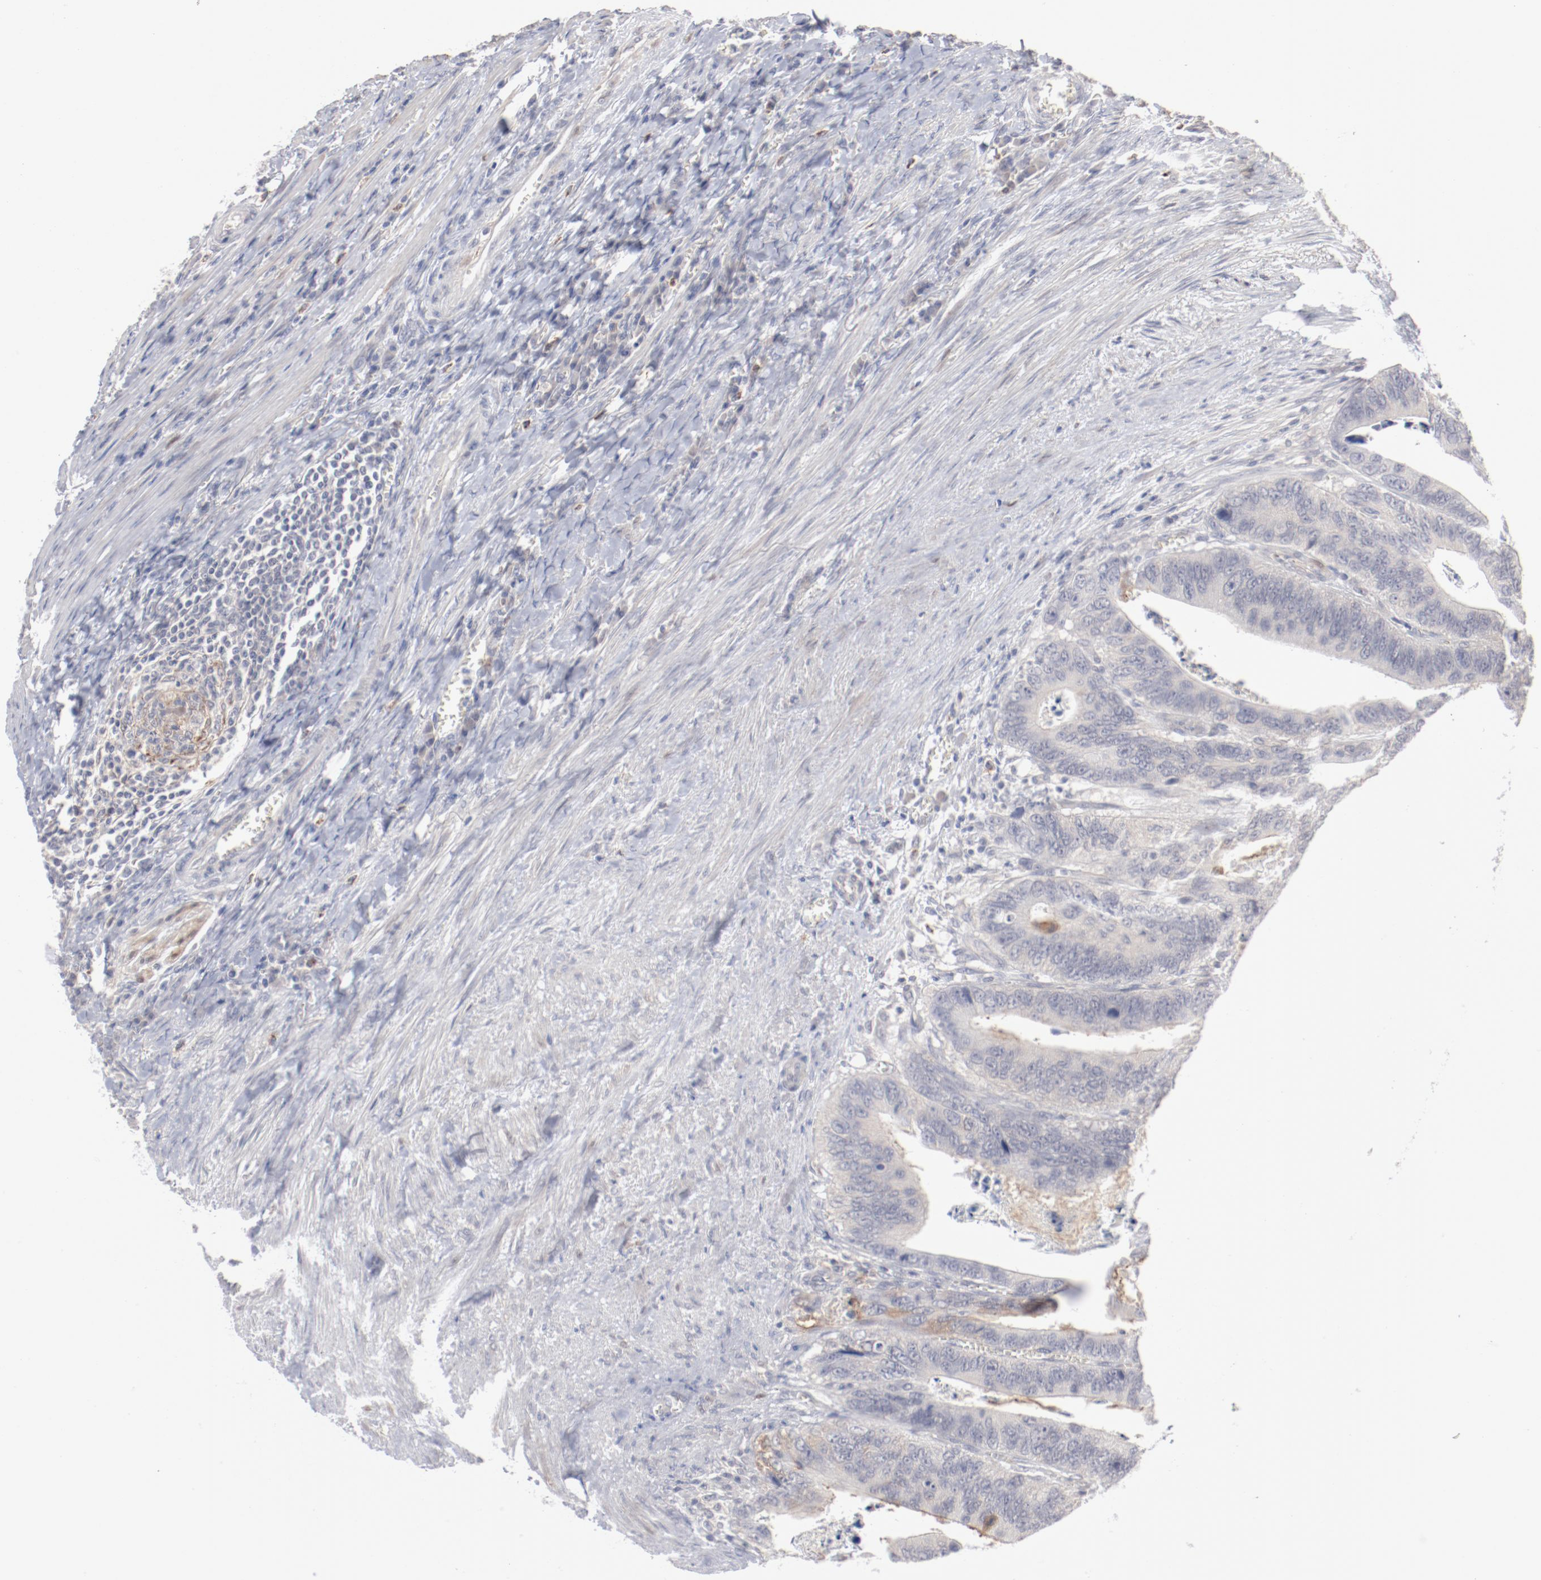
{"staining": {"intensity": "negative", "quantity": "none", "location": "none"}, "tissue": "colorectal cancer", "cell_type": "Tumor cells", "image_type": "cancer", "snomed": [{"axis": "morphology", "description": "Adenocarcinoma, NOS"}, {"axis": "topography", "description": "Colon"}], "caption": "Photomicrograph shows no significant protein positivity in tumor cells of colorectal cancer (adenocarcinoma). (DAB (3,3'-diaminobenzidine) immunohistochemistry with hematoxylin counter stain).", "gene": "SH3BGR", "patient": {"sex": "male", "age": 72}}